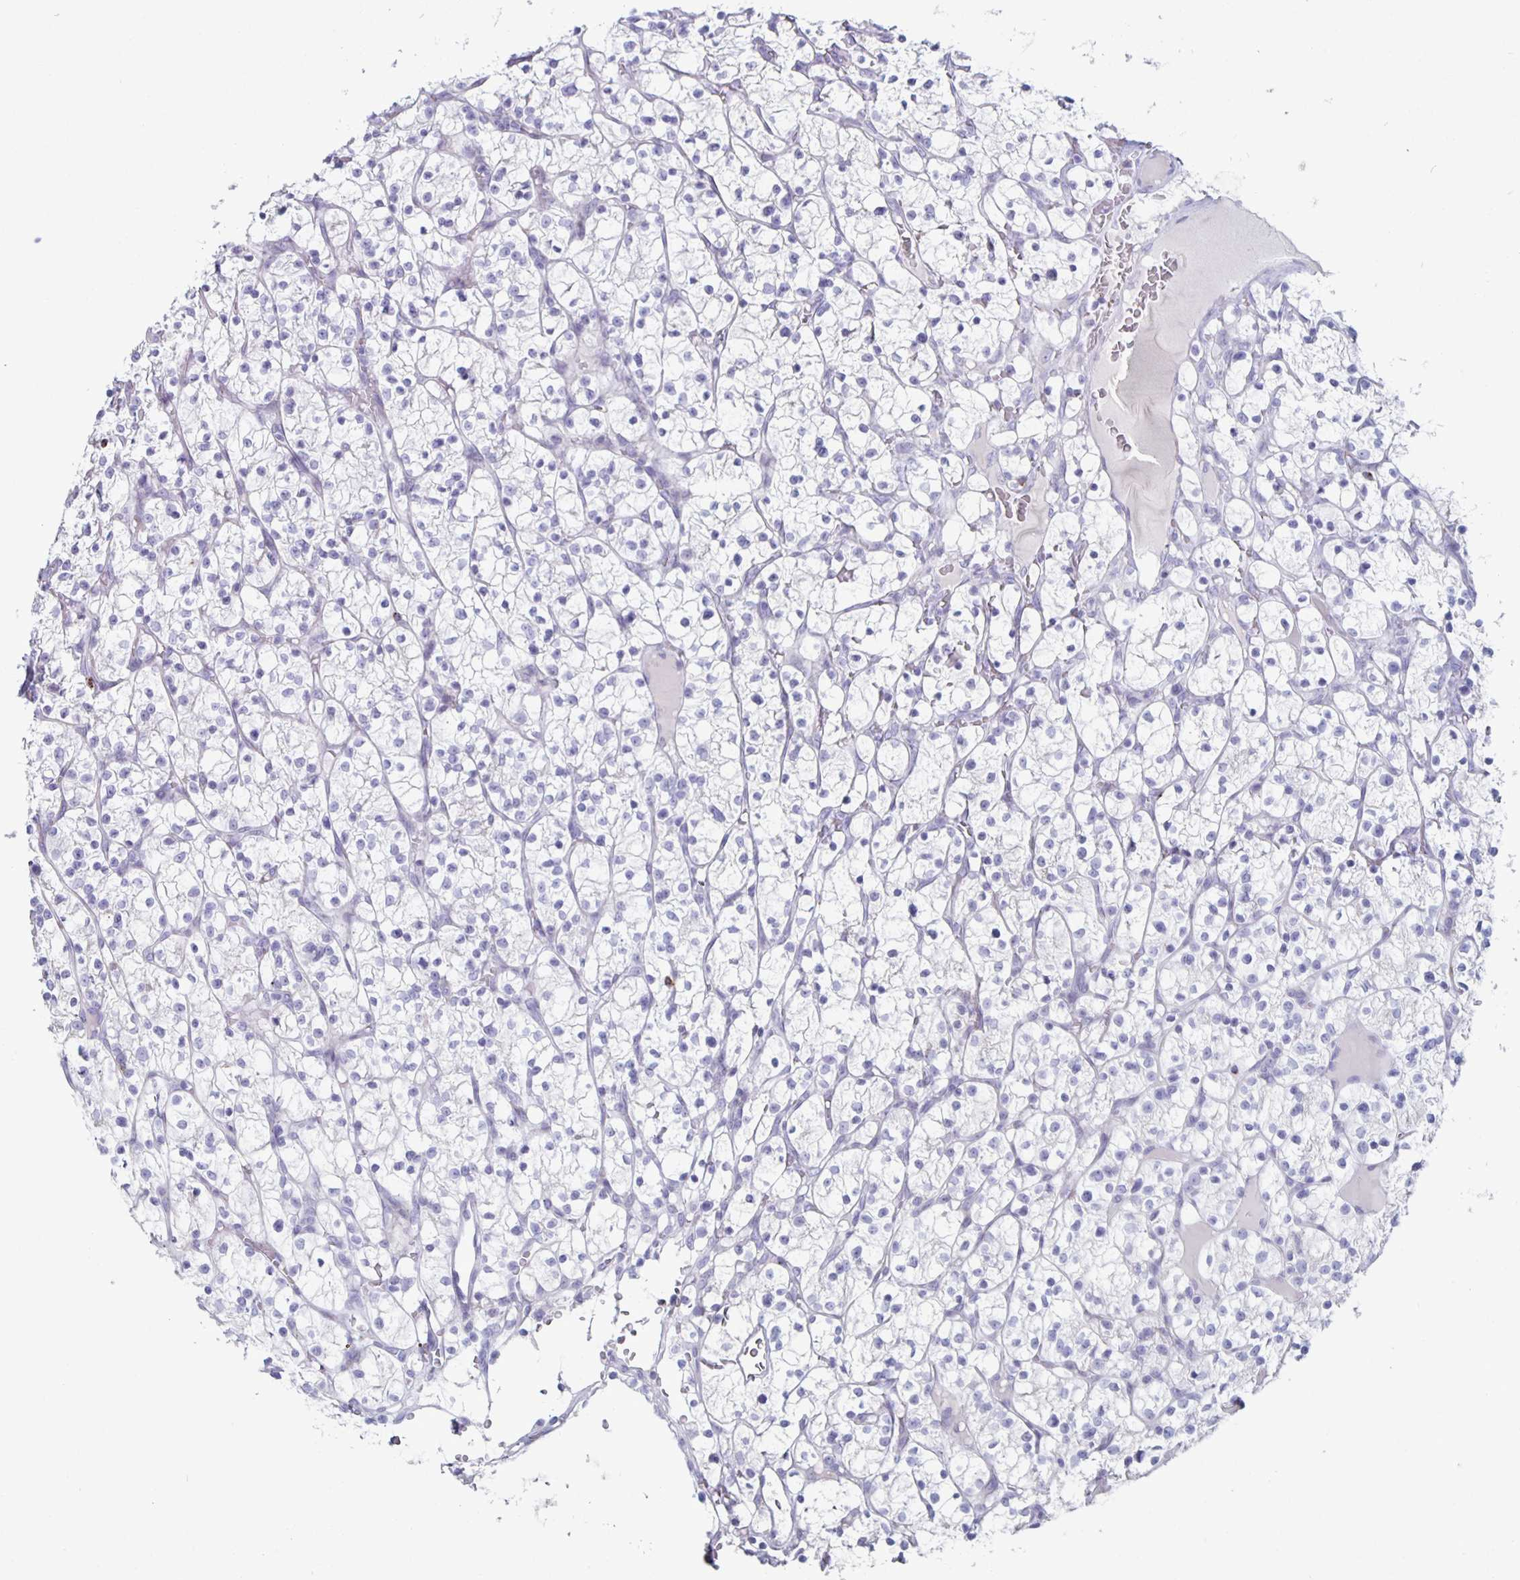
{"staining": {"intensity": "negative", "quantity": "none", "location": "none"}, "tissue": "renal cancer", "cell_type": "Tumor cells", "image_type": "cancer", "snomed": [{"axis": "morphology", "description": "Adenocarcinoma, NOS"}, {"axis": "topography", "description": "Kidney"}], "caption": "High magnification brightfield microscopy of adenocarcinoma (renal) stained with DAB (brown) and counterstained with hematoxylin (blue): tumor cells show no significant staining.", "gene": "GZMK", "patient": {"sex": "female", "age": 64}}